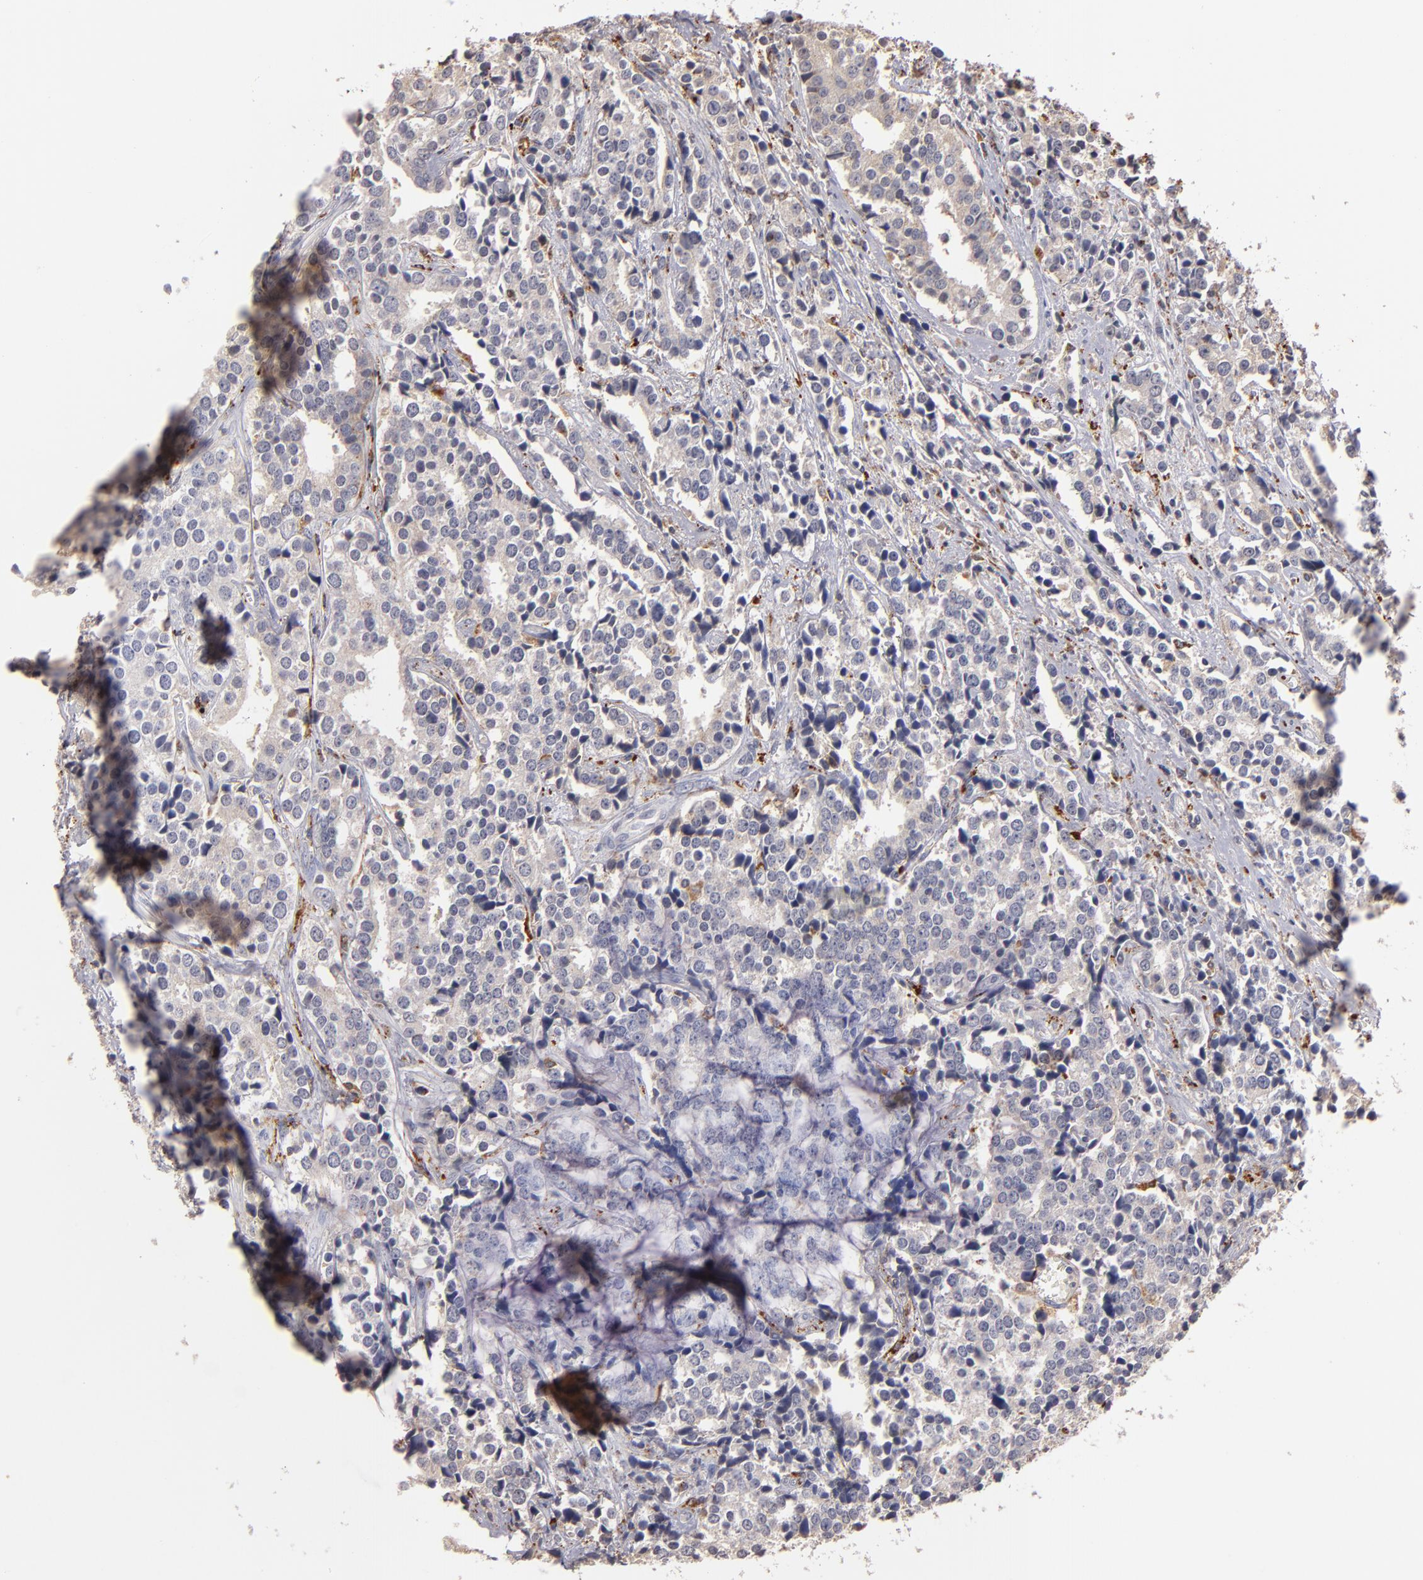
{"staining": {"intensity": "negative", "quantity": "none", "location": "none"}, "tissue": "prostate cancer", "cell_type": "Tumor cells", "image_type": "cancer", "snomed": [{"axis": "morphology", "description": "Adenocarcinoma, High grade"}, {"axis": "topography", "description": "Prostate"}], "caption": "Tumor cells are negative for brown protein staining in prostate adenocarcinoma (high-grade).", "gene": "TRAF1", "patient": {"sex": "male", "age": 71}}